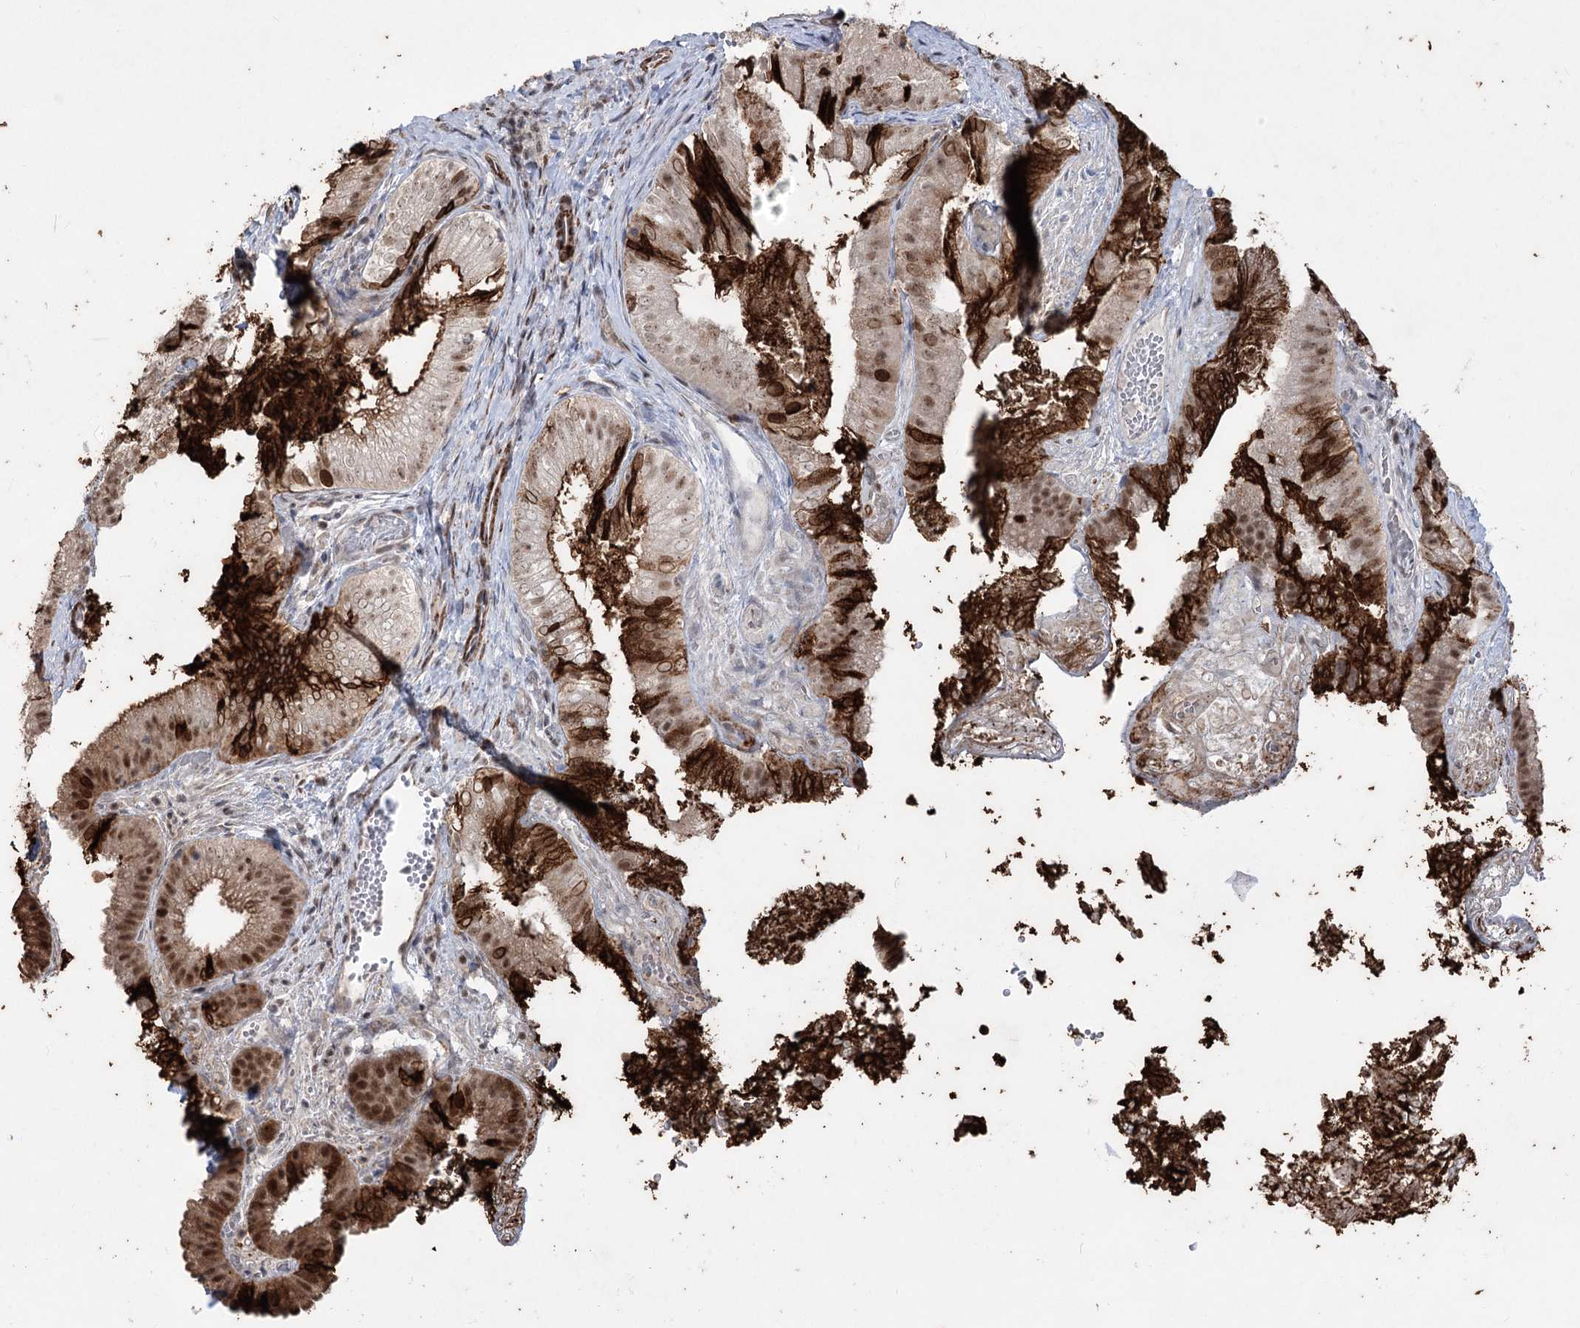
{"staining": {"intensity": "moderate", "quantity": ">75%", "location": "cytoplasmic/membranous,nuclear"}, "tissue": "gallbladder", "cell_type": "Glandular cells", "image_type": "normal", "snomed": [{"axis": "morphology", "description": "Normal tissue, NOS"}, {"axis": "topography", "description": "Gallbladder"}], "caption": "Protein staining exhibits moderate cytoplasmic/membranous,nuclear staining in approximately >75% of glandular cells in unremarkable gallbladder.", "gene": "ZSCAN23", "patient": {"sex": "female", "age": 30}}